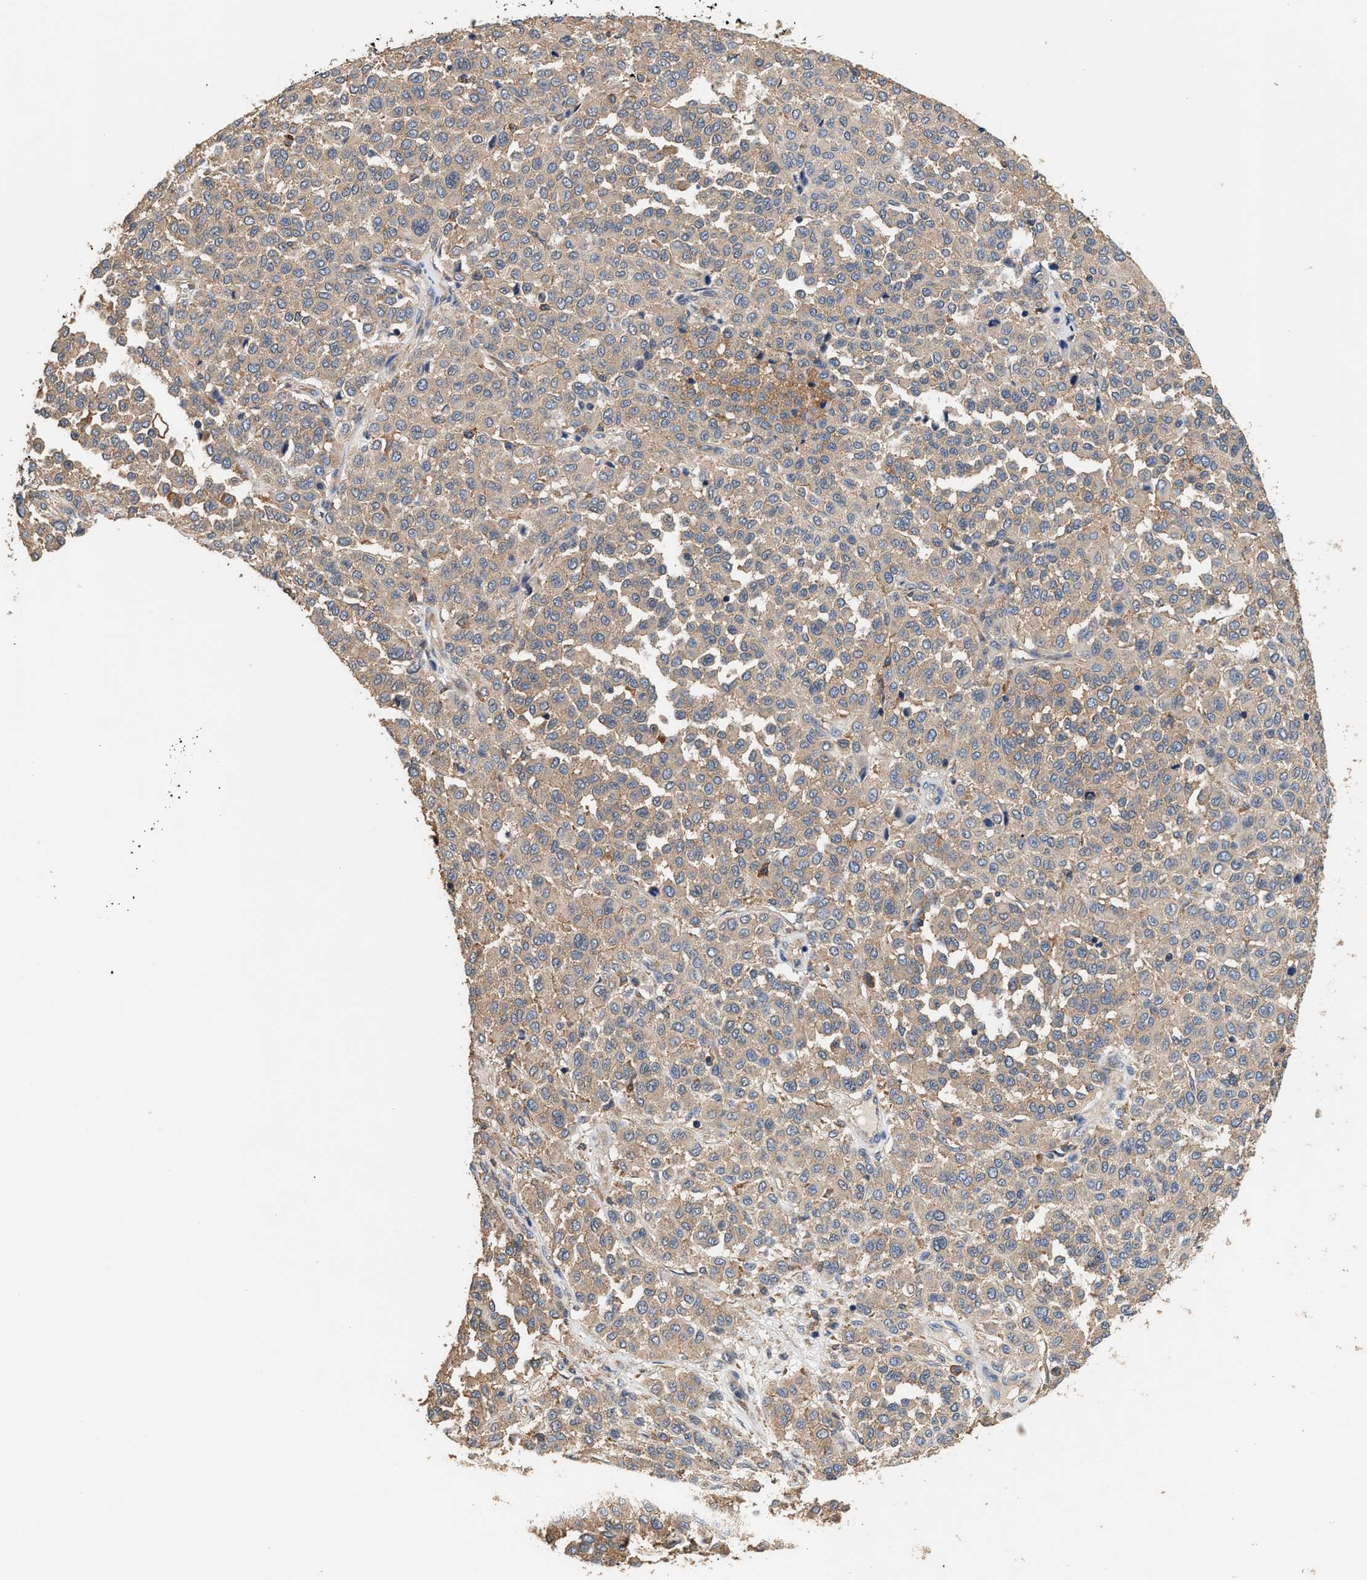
{"staining": {"intensity": "weak", "quantity": "<25%", "location": "cytoplasmic/membranous"}, "tissue": "melanoma", "cell_type": "Tumor cells", "image_type": "cancer", "snomed": [{"axis": "morphology", "description": "Malignant melanoma, Metastatic site"}, {"axis": "topography", "description": "Pancreas"}], "caption": "This micrograph is of melanoma stained with immunohistochemistry (IHC) to label a protein in brown with the nuclei are counter-stained blue. There is no expression in tumor cells.", "gene": "KLB", "patient": {"sex": "female", "age": 30}}